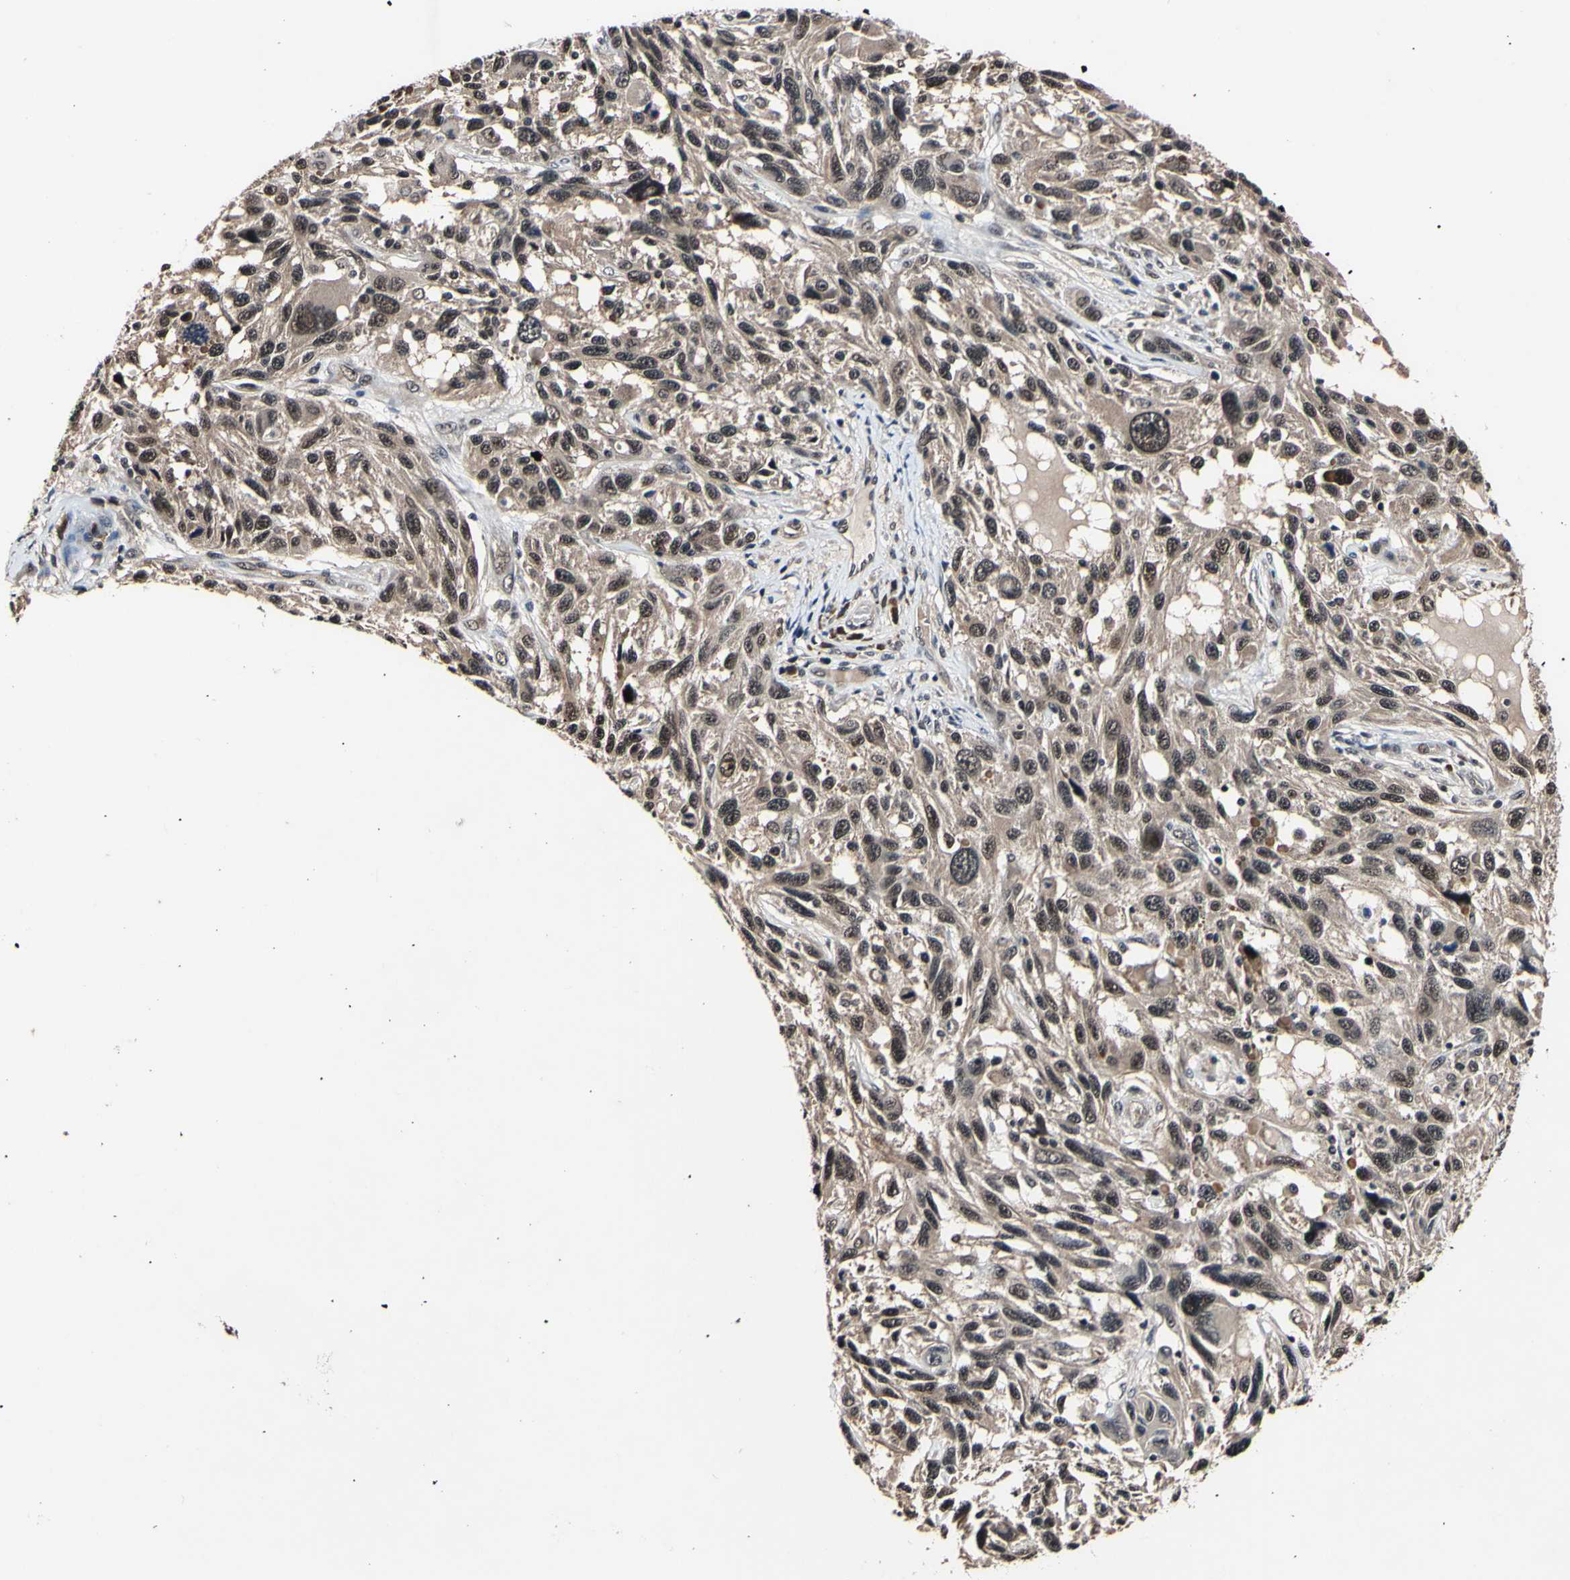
{"staining": {"intensity": "weak", "quantity": ">75%", "location": "cytoplasmic/membranous,nuclear"}, "tissue": "melanoma", "cell_type": "Tumor cells", "image_type": "cancer", "snomed": [{"axis": "morphology", "description": "Malignant melanoma, NOS"}, {"axis": "topography", "description": "Skin"}], "caption": "A brown stain shows weak cytoplasmic/membranous and nuclear positivity of a protein in human melanoma tumor cells.", "gene": "PSMD10", "patient": {"sex": "male", "age": 53}}